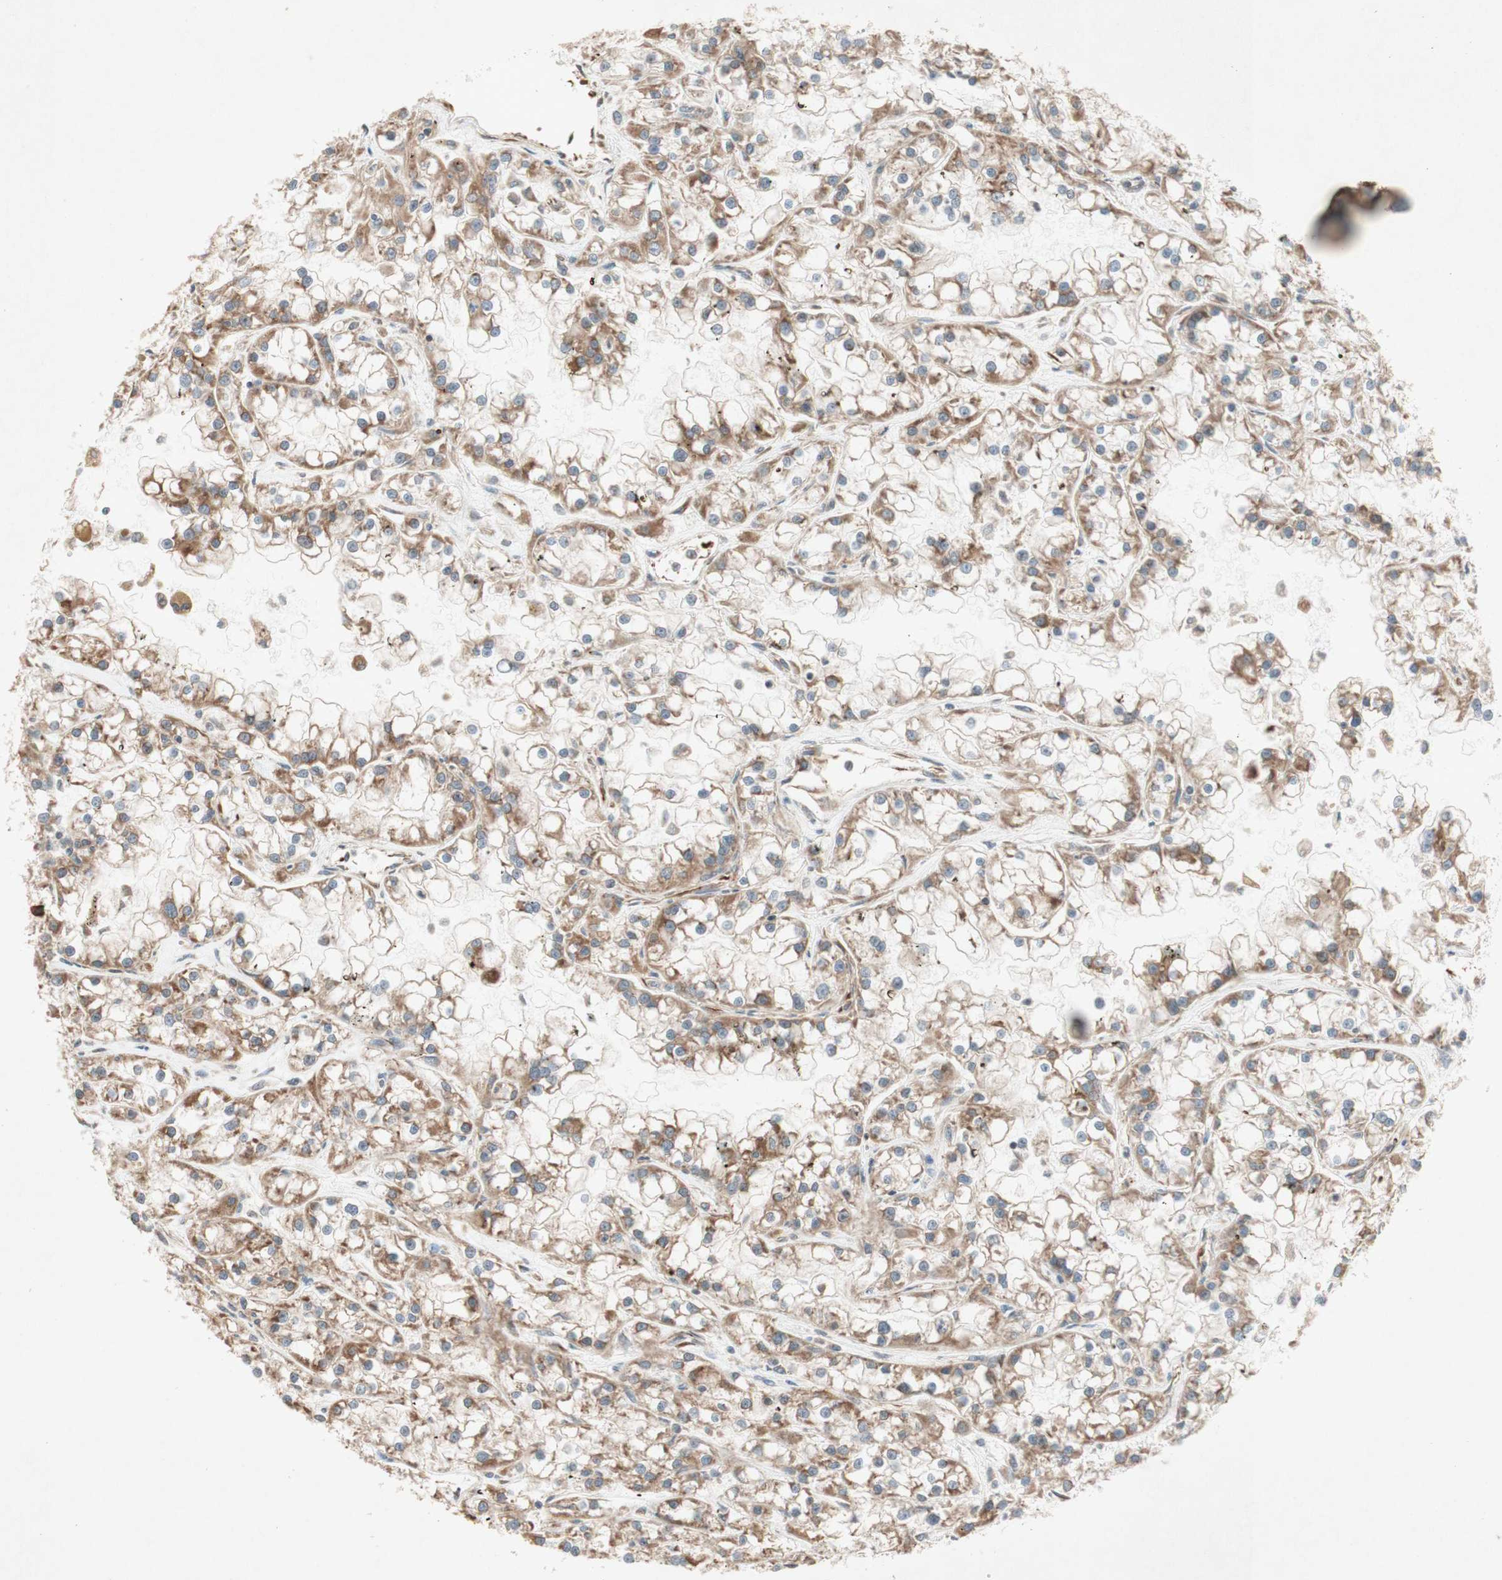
{"staining": {"intensity": "moderate", "quantity": ">75%", "location": "cytoplasmic/membranous"}, "tissue": "renal cancer", "cell_type": "Tumor cells", "image_type": "cancer", "snomed": [{"axis": "morphology", "description": "Adenocarcinoma, NOS"}, {"axis": "topography", "description": "Kidney"}], "caption": "Immunohistochemical staining of human renal adenocarcinoma exhibits medium levels of moderate cytoplasmic/membranous protein staining in about >75% of tumor cells.", "gene": "SOCS2", "patient": {"sex": "female", "age": 52}}